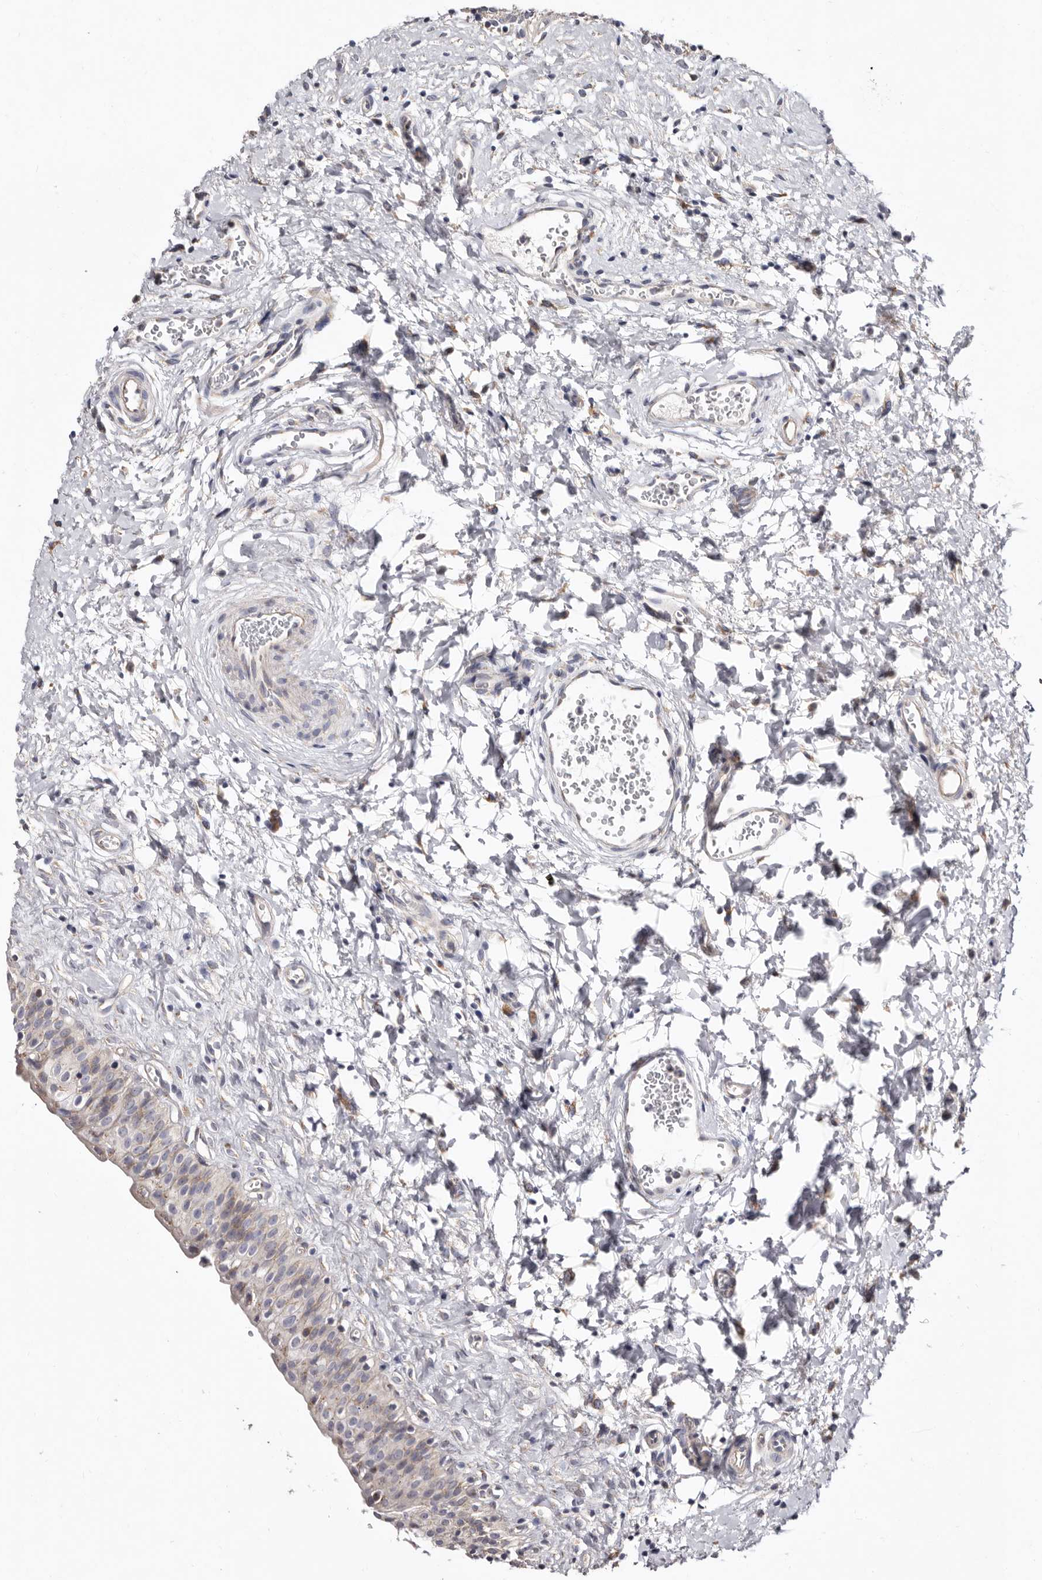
{"staining": {"intensity": "weak", "quantity": "25%-75%", "location": "cytoplasmic/membranous"}, "tissue": "urinary bladder", "cell_type": "Urothelial cells", "image_type": "normal", "snomed": [{"axis": "morphology", "description": "Normal tissue, NOS"}, {"axis": "topography", "description": "Urinary bladder"}], "caption": "Brown immunohistochemical staining in normal human urinary bladder reveals weak cytoplasmic/membranous positivity in approximately 25%-75% of urothelial cells.", "gene": "ASIC5", "patient": {"sex": "male", "age": 51}}